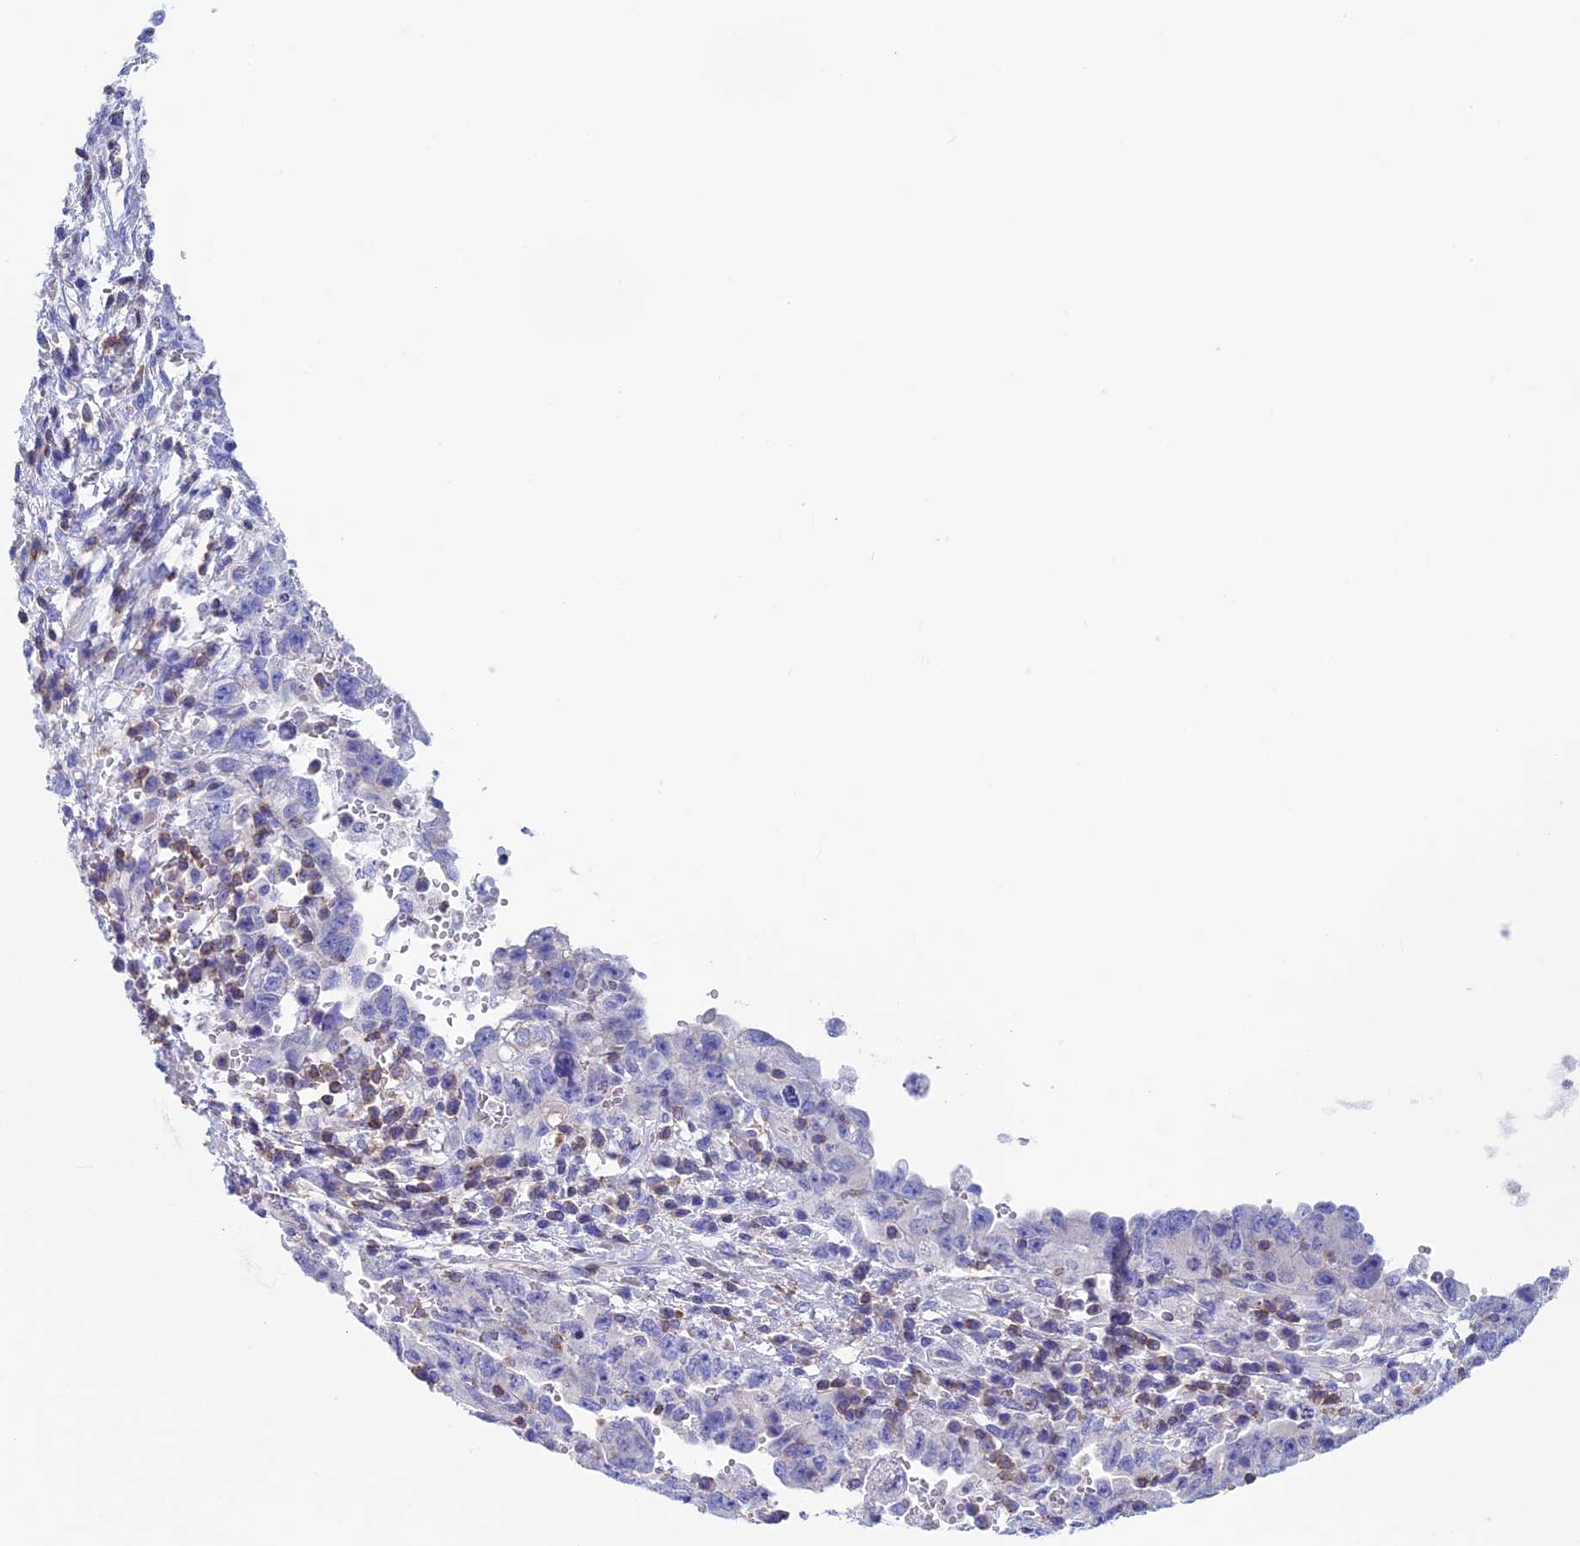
{"staining": {"intensity": "negative", "quantity": "none", "location": "none"}, "tissue": "testis cancer", "cell_type": "Tumor cells", "image_type": "cancer", "snomed": [{"axis": "morphology", "description": "Carcinoma, Embryonal, NOS"}, {"axis": "topography", "description": "Testis"}], "caption": "Tumor cells are negative for brown protein staining in embryonal carcinoma (testis).", "gene": "SEPTIN1", "patient": {"sex": "male", "age": 26}}